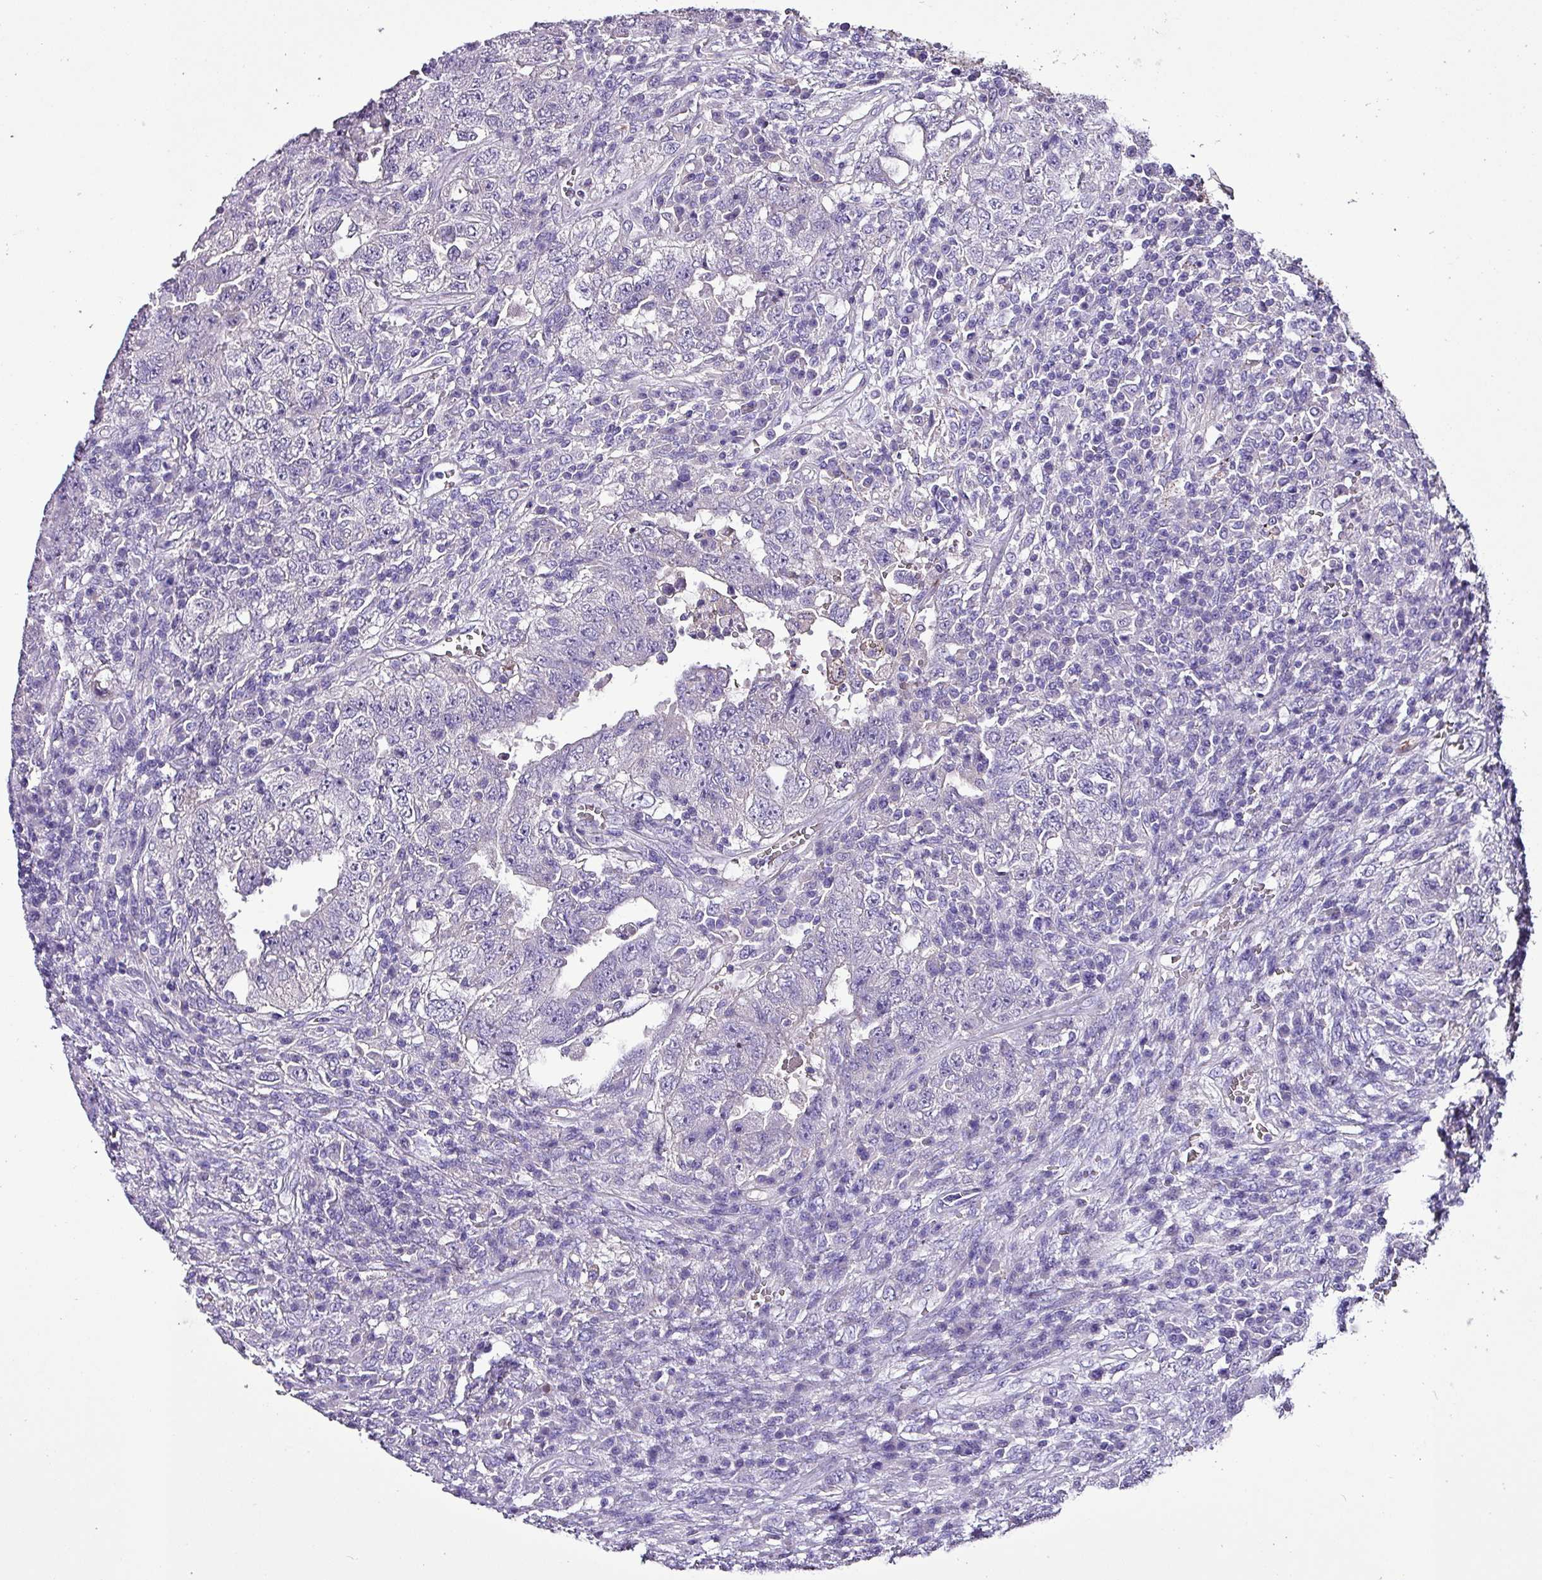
{"staining": {"intensity": "negative", "quantity": "none", "location": "none"}, "tissue": "testis cancer", "cell_type": "Tumor cells", "image_type": "cancer", "snomed": [{"axis": "morphology", "description": "Carcinoma, Embryonal, NOS"}, {"axis": "topography", "description": "Testis"}], "caption": "This micrograph is of testis embryonal carcinoma stained with IHC to label a protein in brown with the nuclei are counter-stained blue. There is no staining in tumor cells. The staining was performed using DAB to visualize the protein expression in brown, while the nuclei were stained in blue with hematoxylin (Magnification: 20x).", "gene": "HP", "patient": {"sex": "male", "age": 26}}